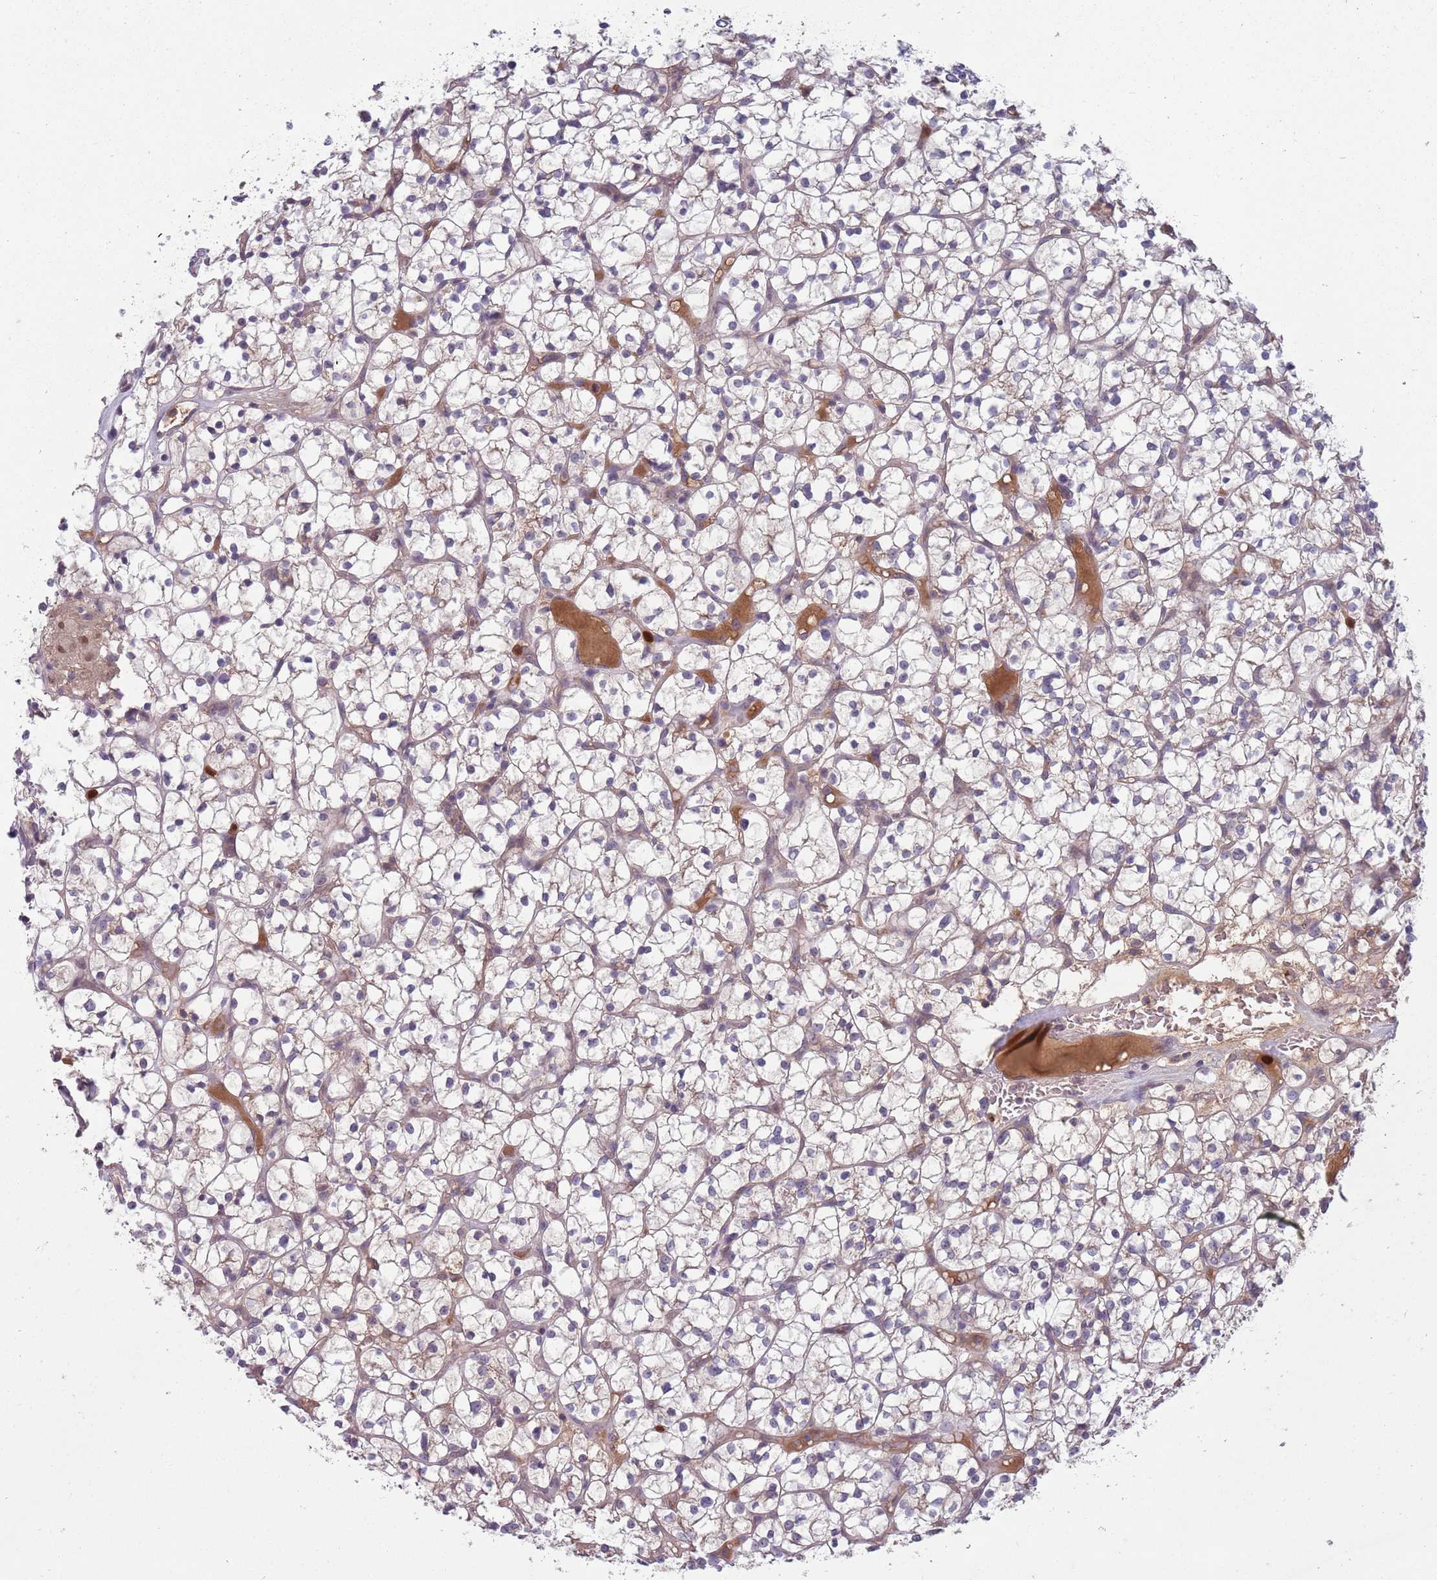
{"staining": {"intensity": "weak", "quantity": "25%-75%", "location": "cytoplasmic/membranous"}, "tissue": "renal cancer", "cell_type": "Tumor cells", "image_type": "cancer", "snomed": [{"axis": "morphology", "description": "Adenocarcinoma, NOS"}, {"axis": "topography", "description": "Kidney"}], "caption": "IHC staining of renal adenocarcinoma, which exhibits low levels of weak cytoplasmic/membranous staining in approximately 25%-75% of tumor cells indicating weak cytoplasmic/membranous protein staining. The staining was performed using DAB (brown) for protein detection and nuclei were counterstained in hematoxylin (blue).", "gene": "TYW1", "patient": {"sex": "female", "age": 64}}